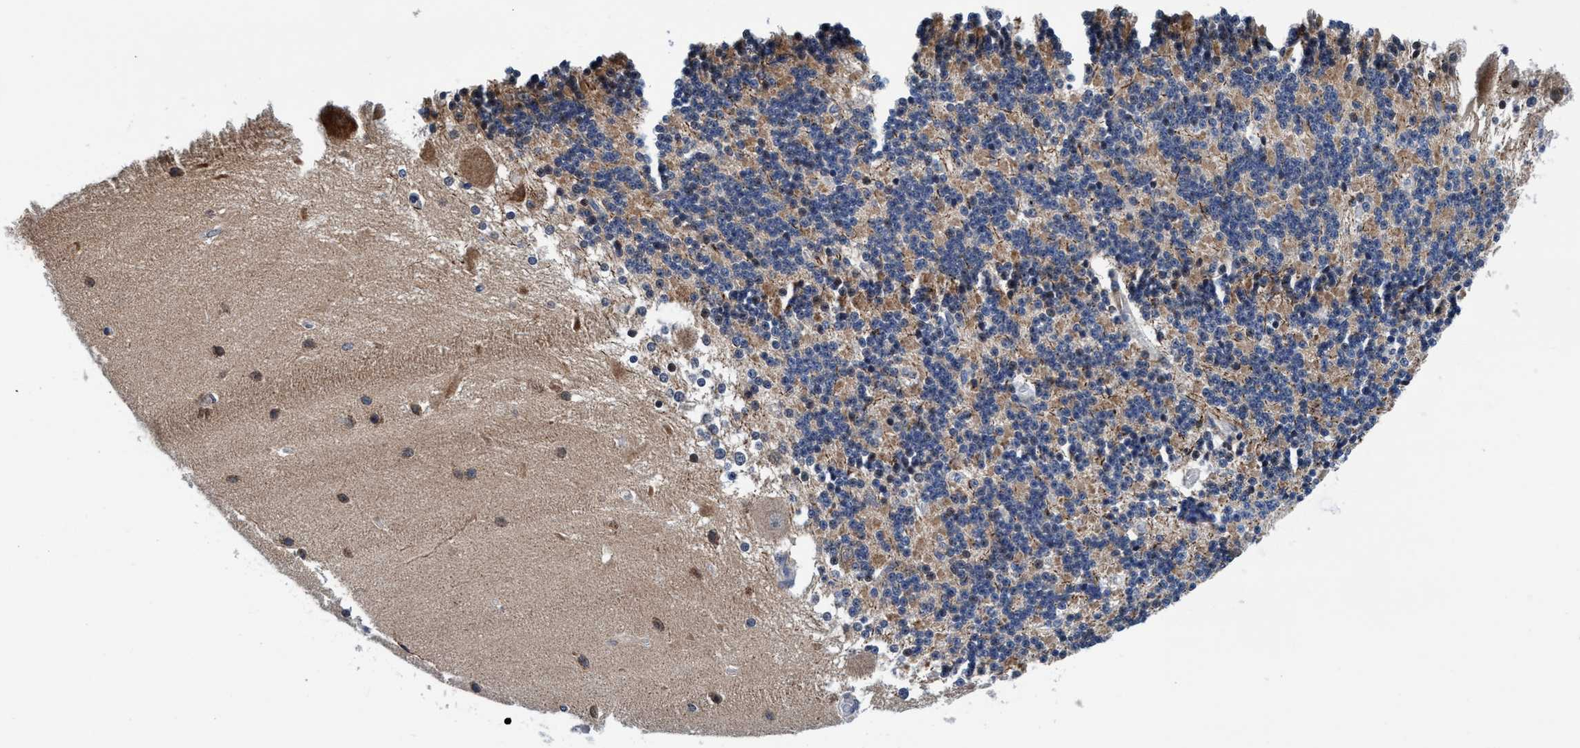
{"staining": {"intensity": "weak", "quantity": ">75%", "location": "cytoplasmic/membranous"}, "tissue": "cerebellum", "cell_type": "Cells in granular layer", "image_type": "normal", "snomed": [{"axis": "morphology", "description": "Normal tissue, NOS"}, {"axis": "topography", "description": "Cerebellum"}], "caption": "Normal cerebellum exhibits weak cytoplasmic/membranous expression in about >75% of cells in granular layer, visualized by immunohistochemistry.", "gene": "AGAP2", "patient": {"sex": "female", "age": 54}}